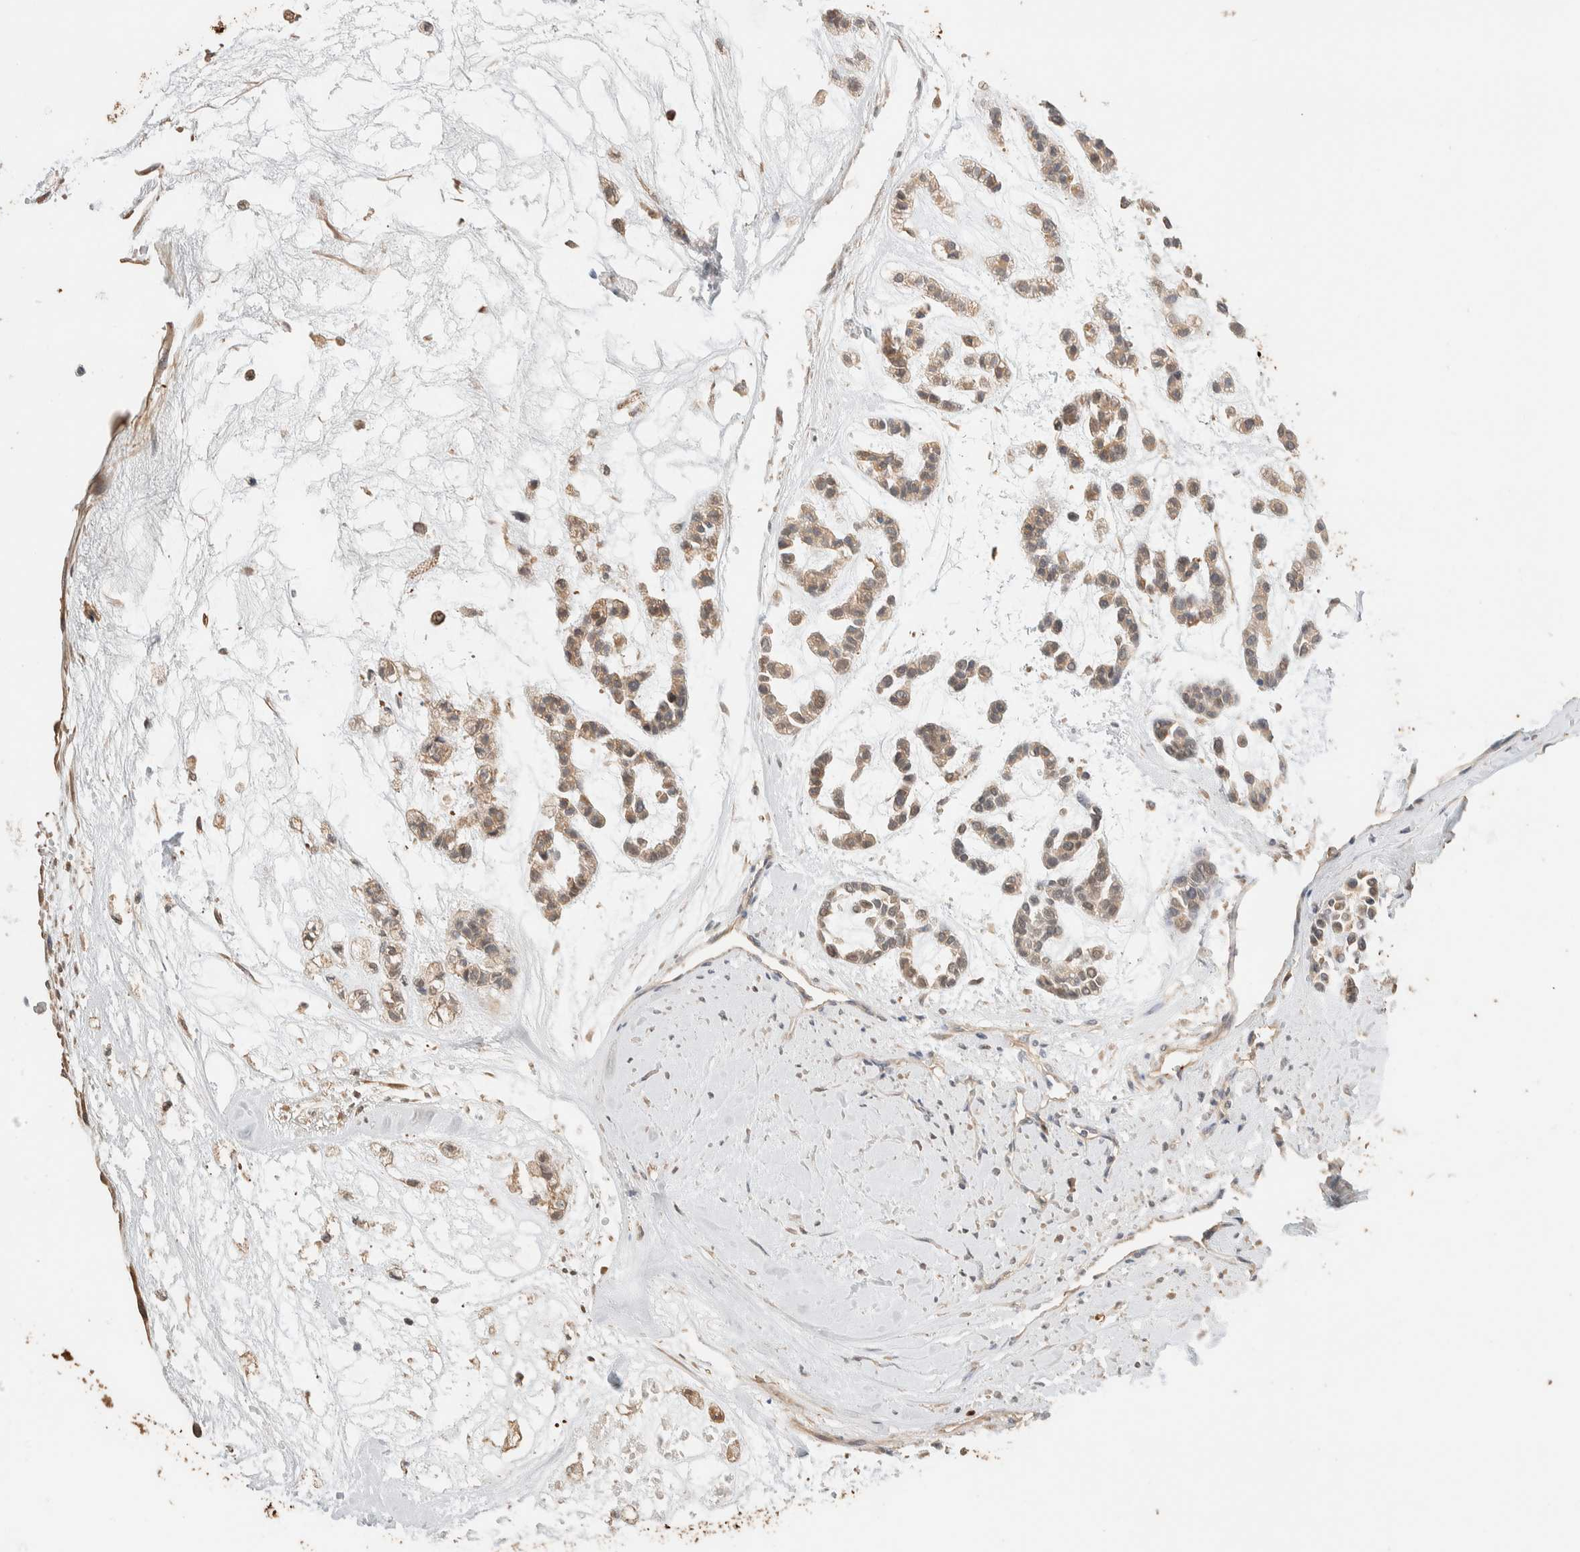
{"staining": {"intensity": "weak", "quantity": ">75%", "location": "cytoplasmic/membranous"}, "tissue": "head and neck cancer", "cell_type": "Tumor cells", "image_type": "cancer", "snomed": [{"axis": "morphology", "description": "Adenocarcinoma, NOS"}, {"axis": "morphology", "description": "Adenoma, NOS"}, {"axis": "topography", "description": "Head-Neck"}], "caption": "IHC staining of adenoma (head and neck), which displays low levels of weak cytoplasmic/membranous expression in about >75% of tumor cells indicating weak cytoplasmic/membranous protein expression. The staining was performed using DAB (brown) for protein detection and nuclei were counterstained in hematoxylin (blue).", "gene": "SETD4", "patient": {"sex": "female", "age": 55}}